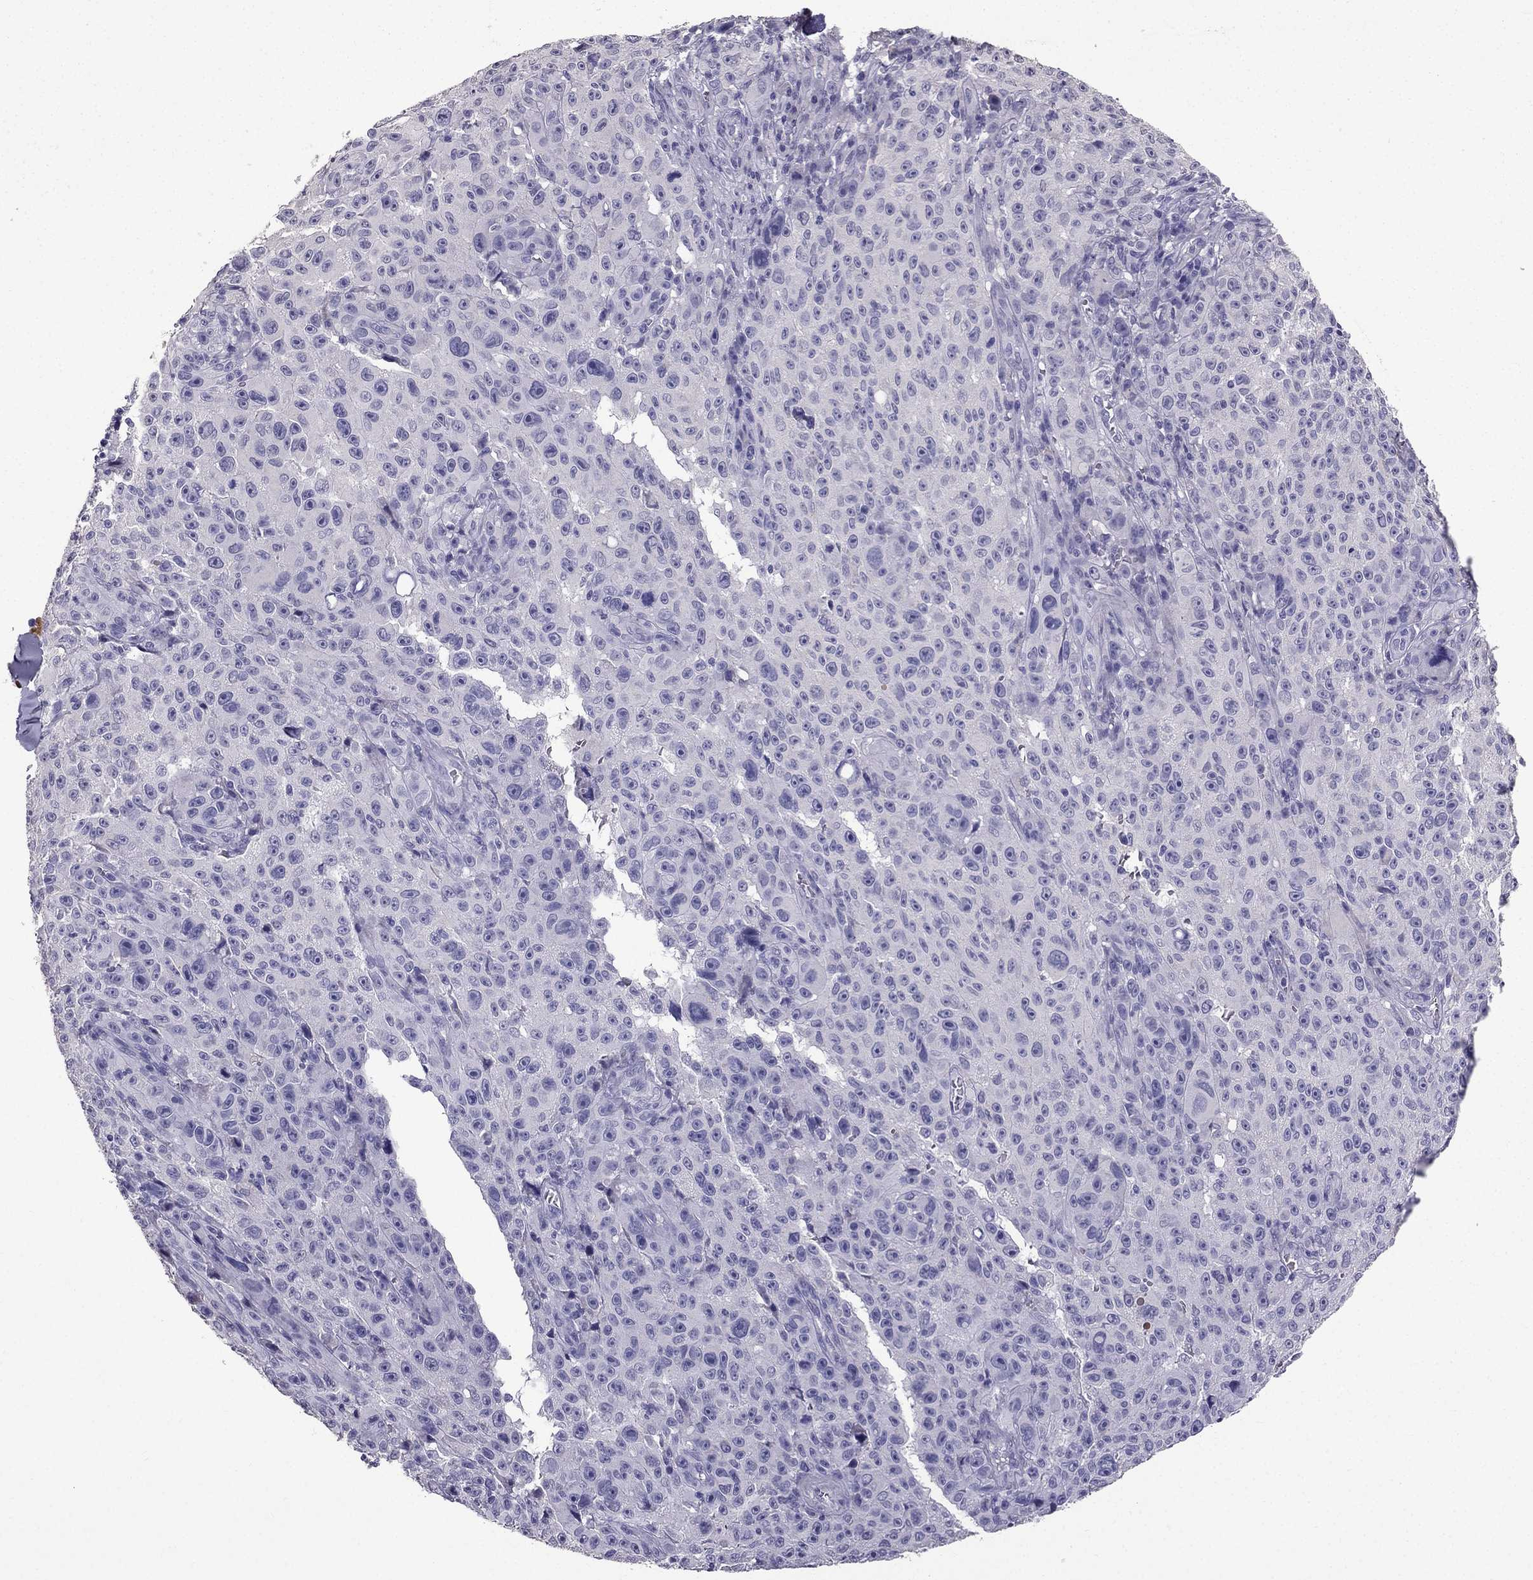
{"staining": {"intensity": "negative", "quantity": "none", "location": "none"}, "tissue": "melanoma", "cell_type": "Tumor cells", "image_type": "cancer", "snomed": [{"axis": "morphology", "description": "Malignant melanoma, NOS"}, {"axis": "topography", "description": "Skin"}], "caption": "Immunohistochemistry (IHC) micrograph of human melanoma stained for a protein (brown), which demonstrates no expression in tumor cells.", "gene": "SCG5", "patient": {"sex": "female", "age": 82}}